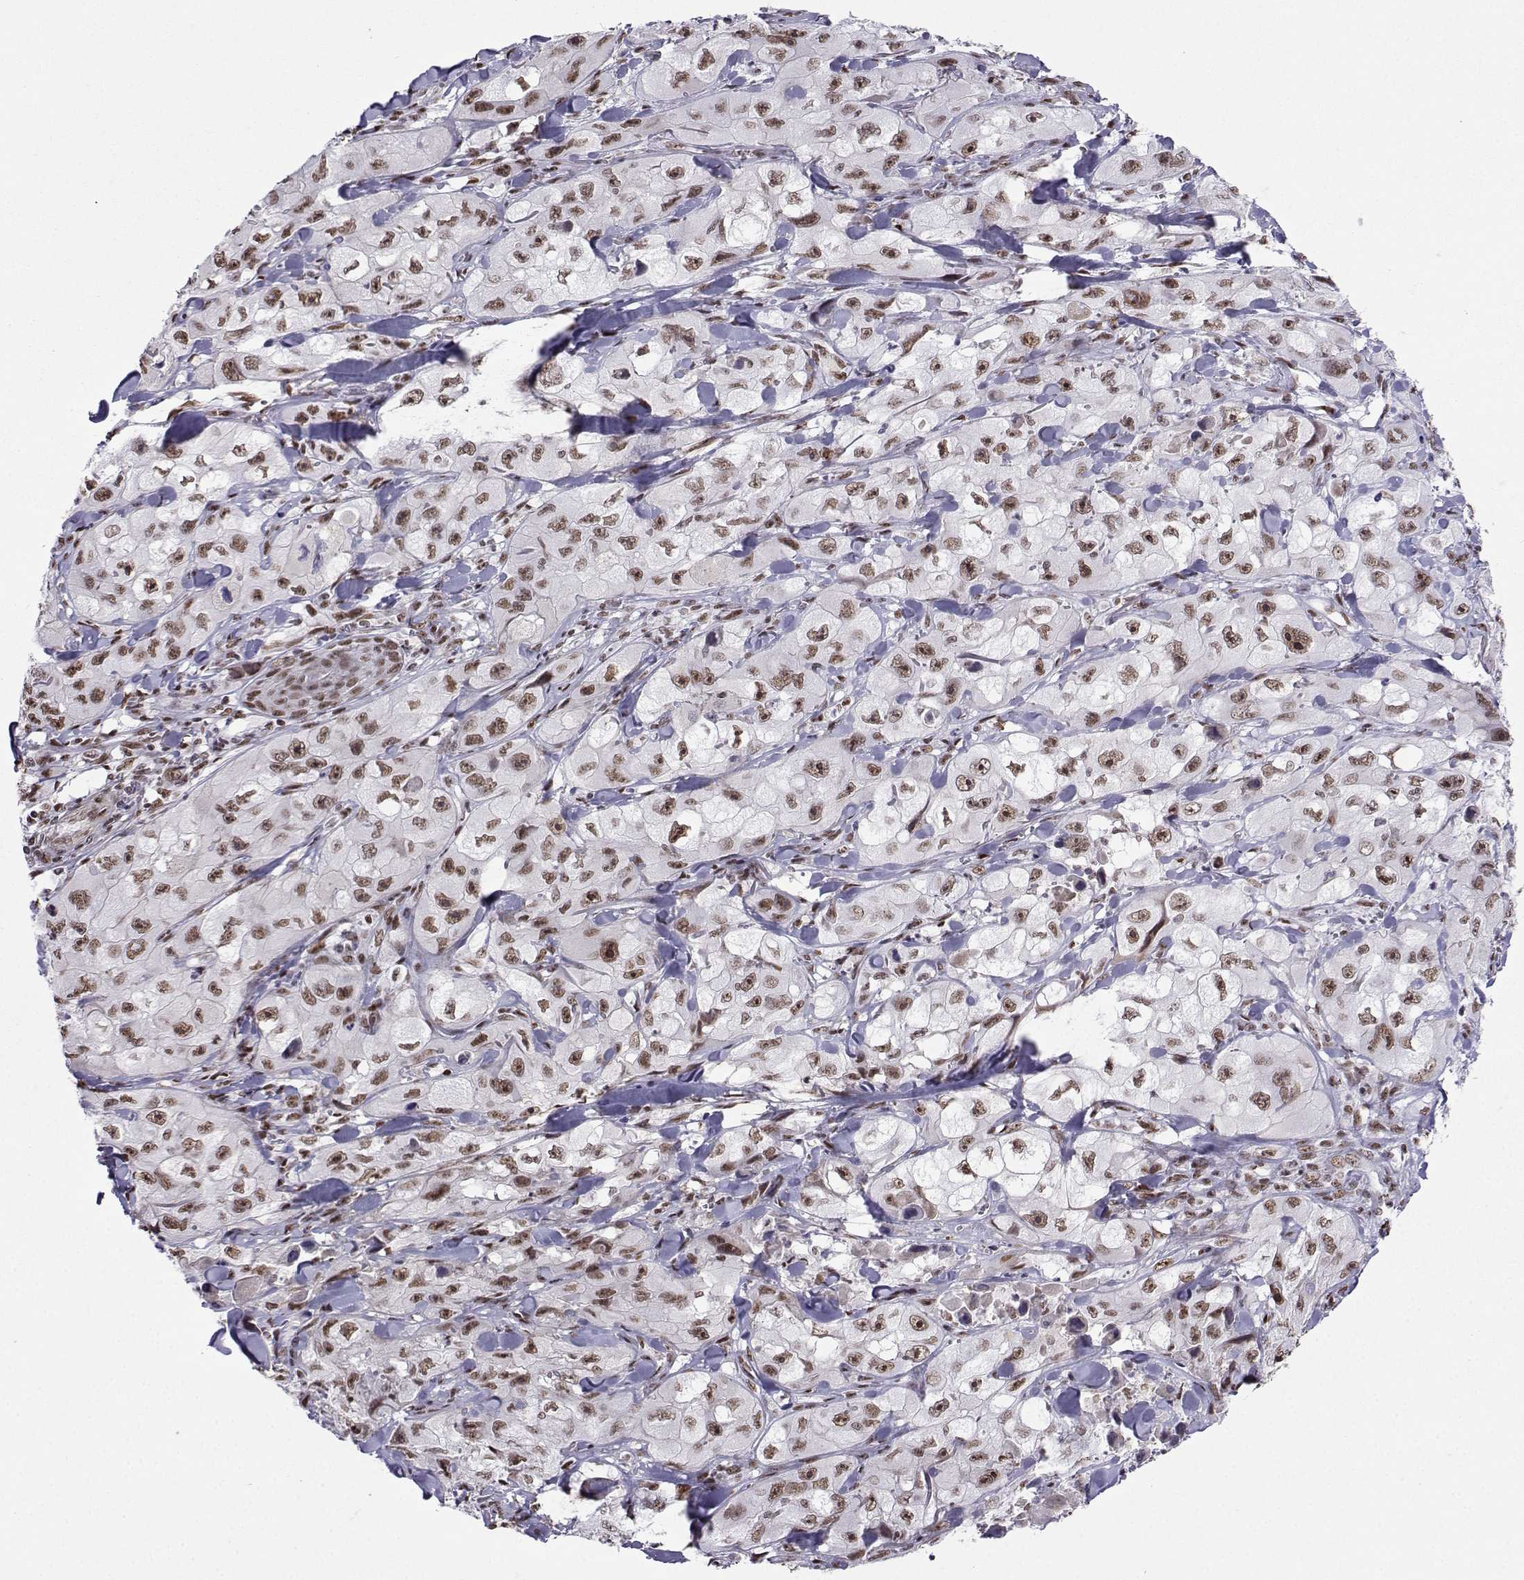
{"staining": {"intensity": "moderate", "quantity": ">75%", "location": "nuclear"}, "tissue": "skin cancer", "cell_type": "Tumor cells", "image_type": "cancer", "snomed": [{"axis": "morphology", "description": "Squamous cell carcinoma, NOS"}, {"axis": "topography", "description": "Skin"}, {"axis": "topography", "description": "Subcutis"}], "caption": "Immunohistochemical staining of skin cancer demonstrates moderate nuclear protein positivity in approximately >75% of tumor cells.", "gene": "CCNK", "patient": {"sex": "male", "age": 73}}